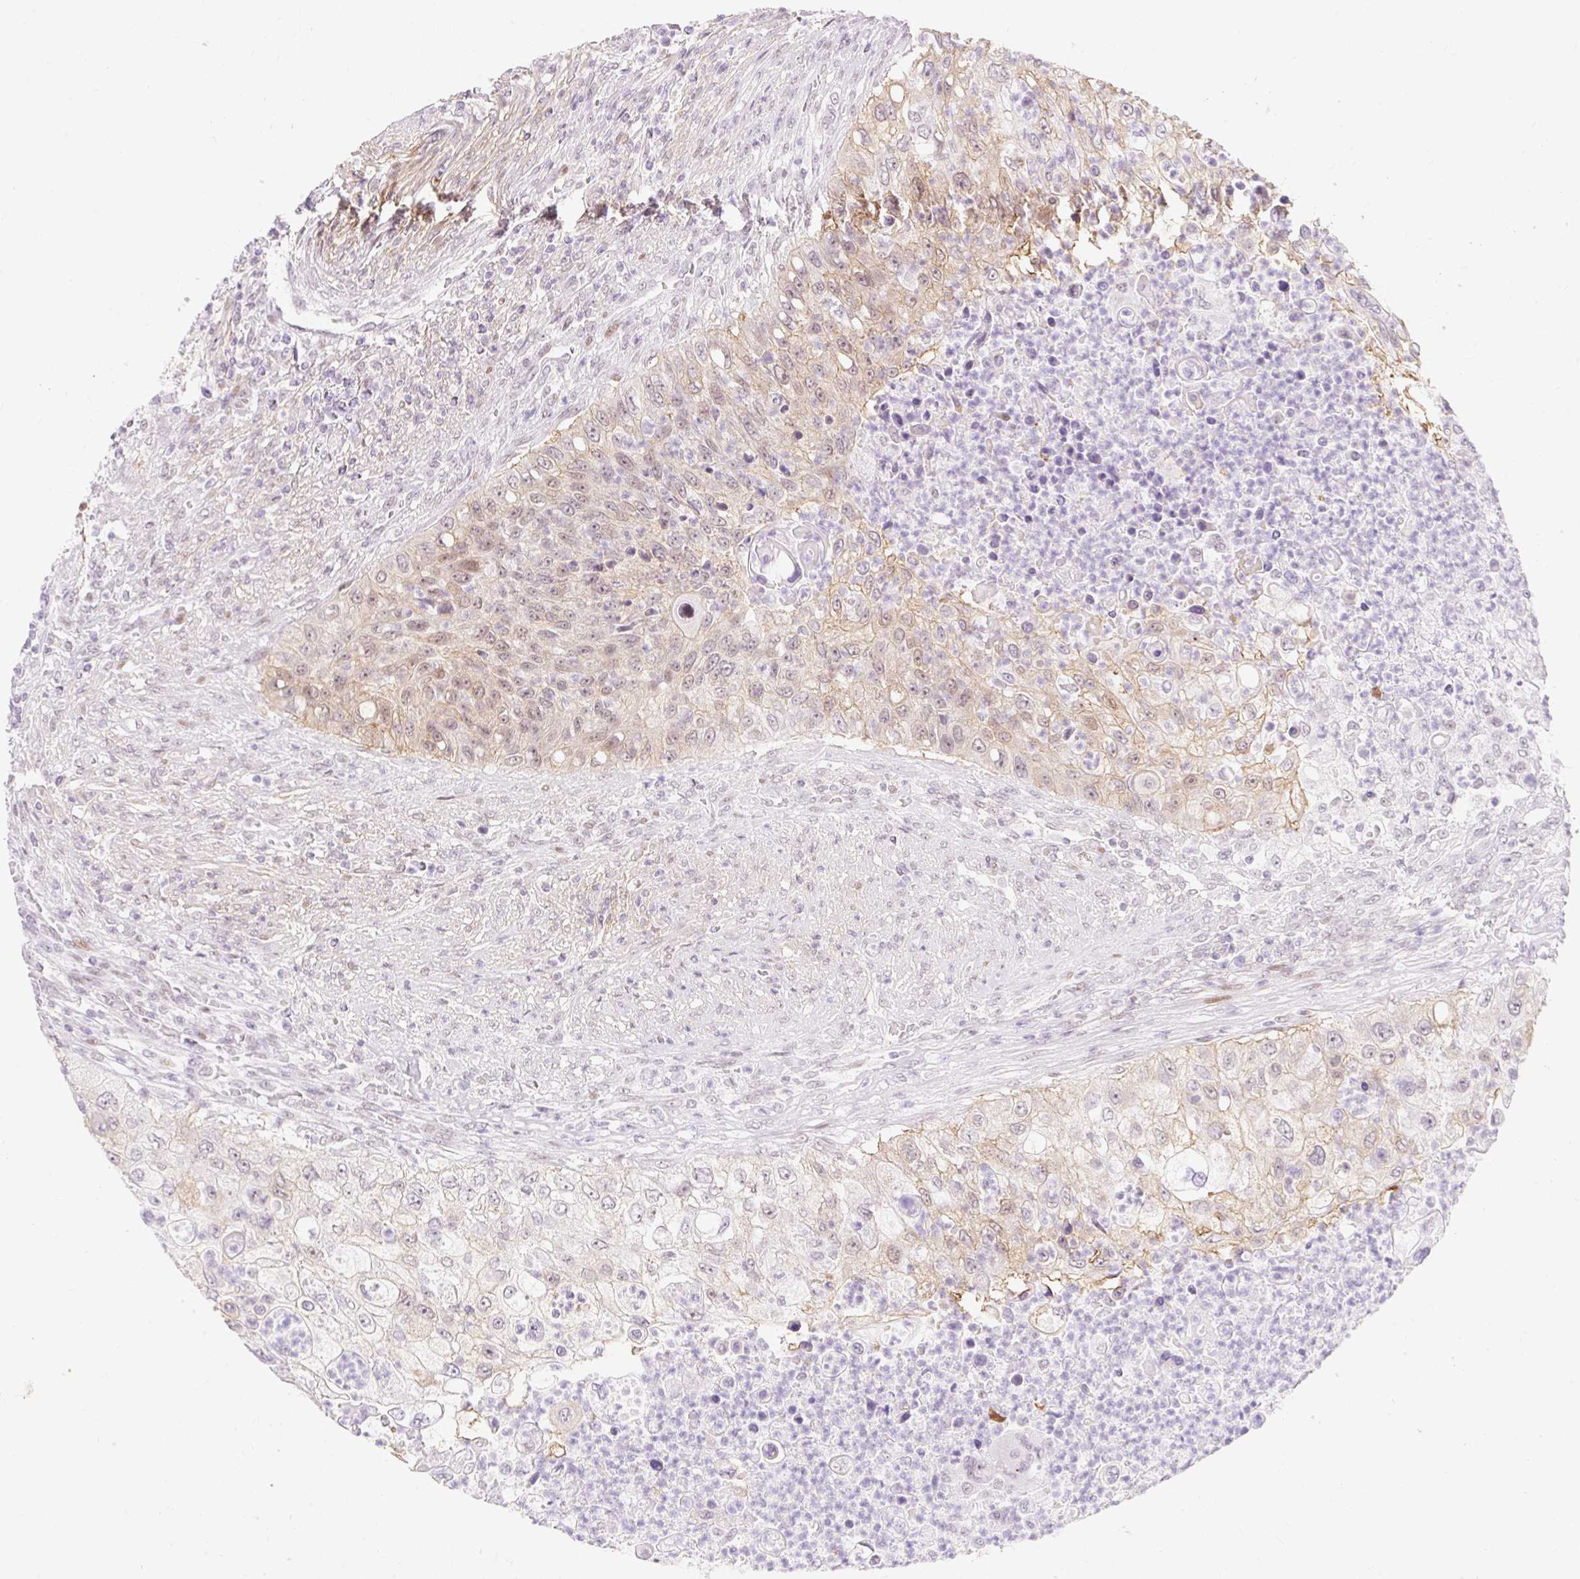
{"staining": {"intensity": "weak", "quantity": "25%-75%", "location": "cytoplasmic/membranous,nuclear"}, "tissue": "urothelial cancer", "cell_type": "Tumor cells", "image_type": "cancer", "snomed": [{"axis": "morphology", "description": "Urothelial carcinoma, High grade"}, {"axis": "topography", "description": "Urinary bladder"}], "caption": "Human urothelial cancer stained with a brown dye shows weak cytoplasmic/membranous and nuclear positive staining in approximately 25%-75% of tumor cells.", "gene": "H2BW1", "patient": {"sex": "female", "age": 60}}